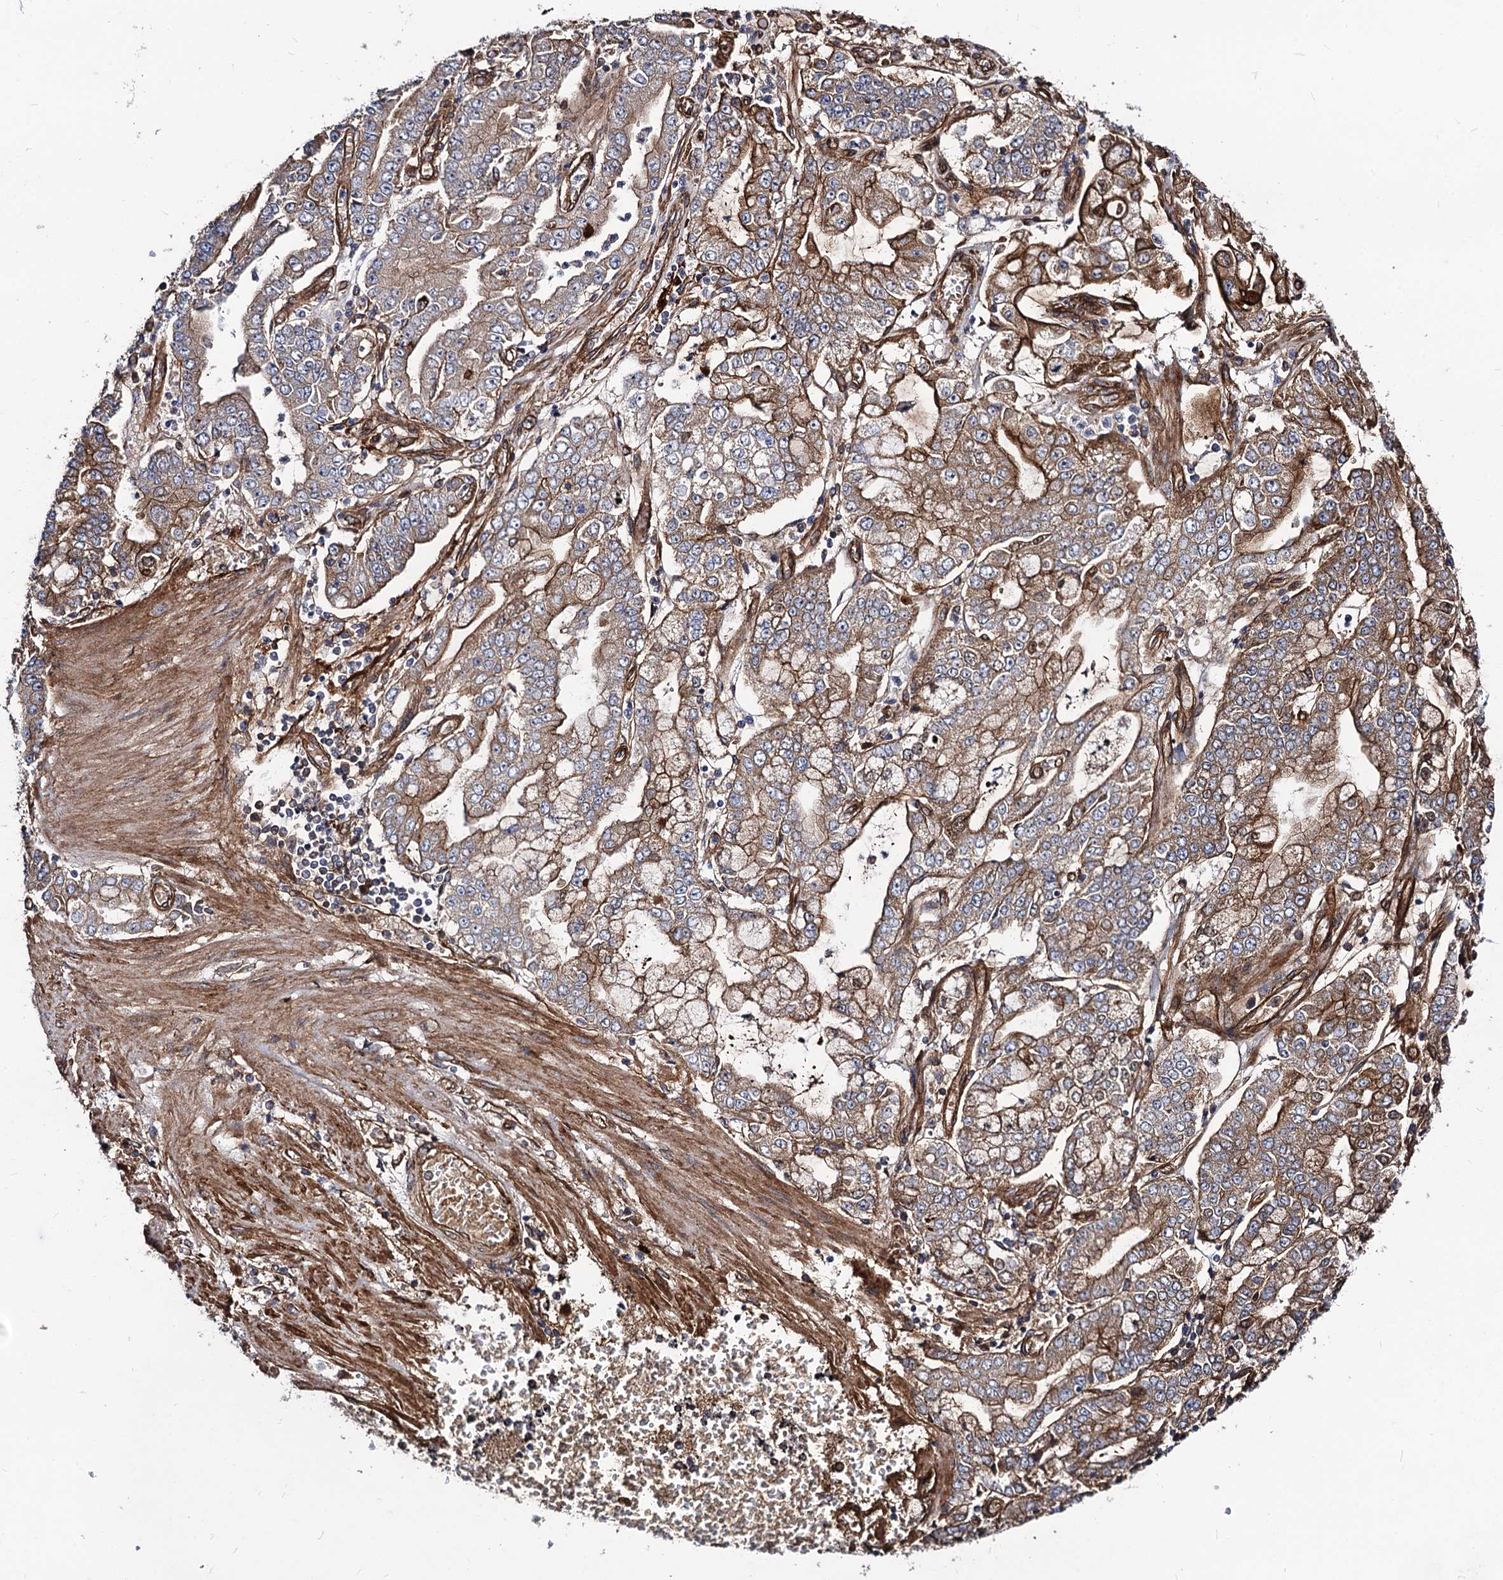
{"staining": {"intensity": "moderate", "quantity": ">75%", "location": "cytoplasmic/membranous"}, "tissue": "stomach cancer", "cell_type": "Tumor cells", "image_type": "cancer", "snomed": [{"axis": "morphology", "description": "Adenocarcinoma, NOS"}, {"axis": "topography", "description": "Stomach"}], "caption": "Immunohistochemistry (IHC) of human stomach adenocarcinoma reveals medium levels of moderate cytoplasmic/membranous expression in approximately >75% of tumor cells.", "gene": "CIP2A", "patient": {"sex": "male", "age": 76}}